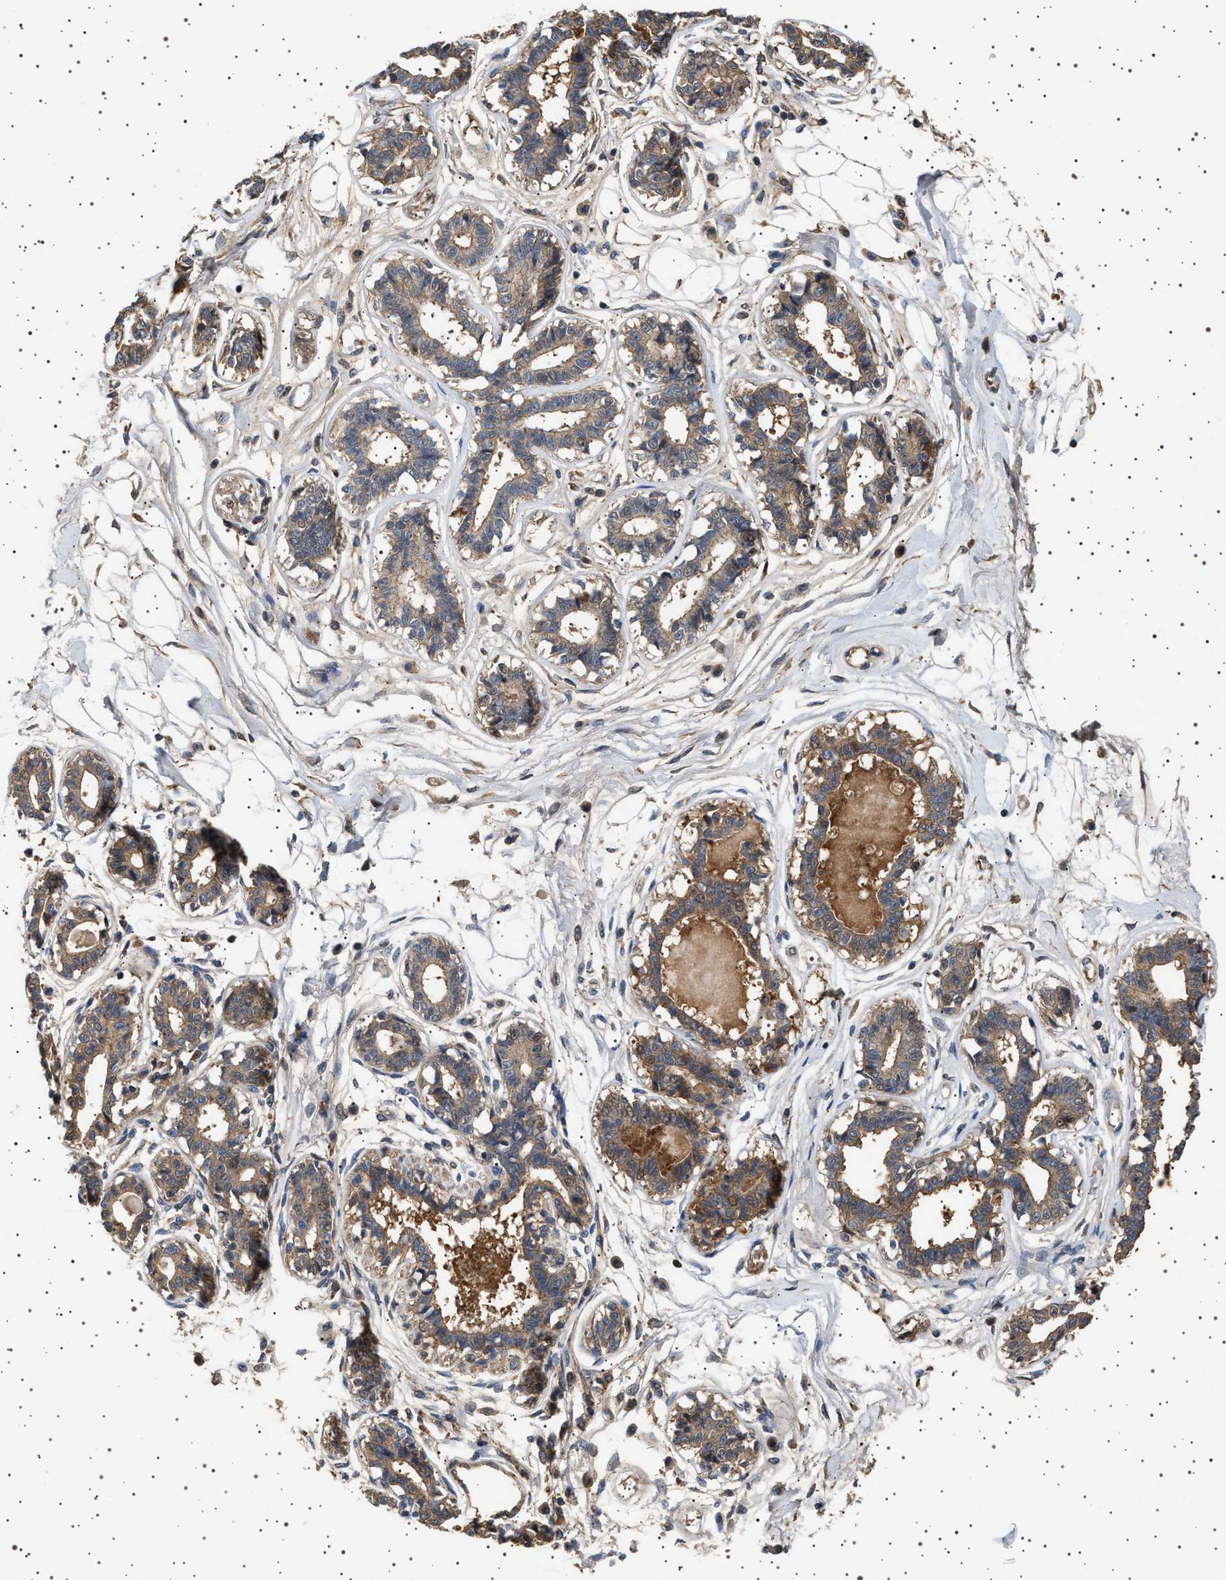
{"staining": {"intensity": "weak", "quantity": "25%-75%", "location": "cytoplasmic/membranous"}, "tissue": "breast", "cell_type": "Adipocytes", "image_type": "normal", "snomed": [{"axis": "morphology", "description": "Normal tissue, NOS"}, {"axis": "topography", "description": "Breast"}], "caption": "A photomicrograph of human breast stained for a protein demonstrates weak cytoplasmic/membranous brown staining in adipocytes. The staining was performed using DAB to visualize the protein expression in brown, while the nuclei were stained in blue with hematoxylin (Magnification: 20x).", "gene": "FICD", "patient": {"sex": "female", "age": 45}}